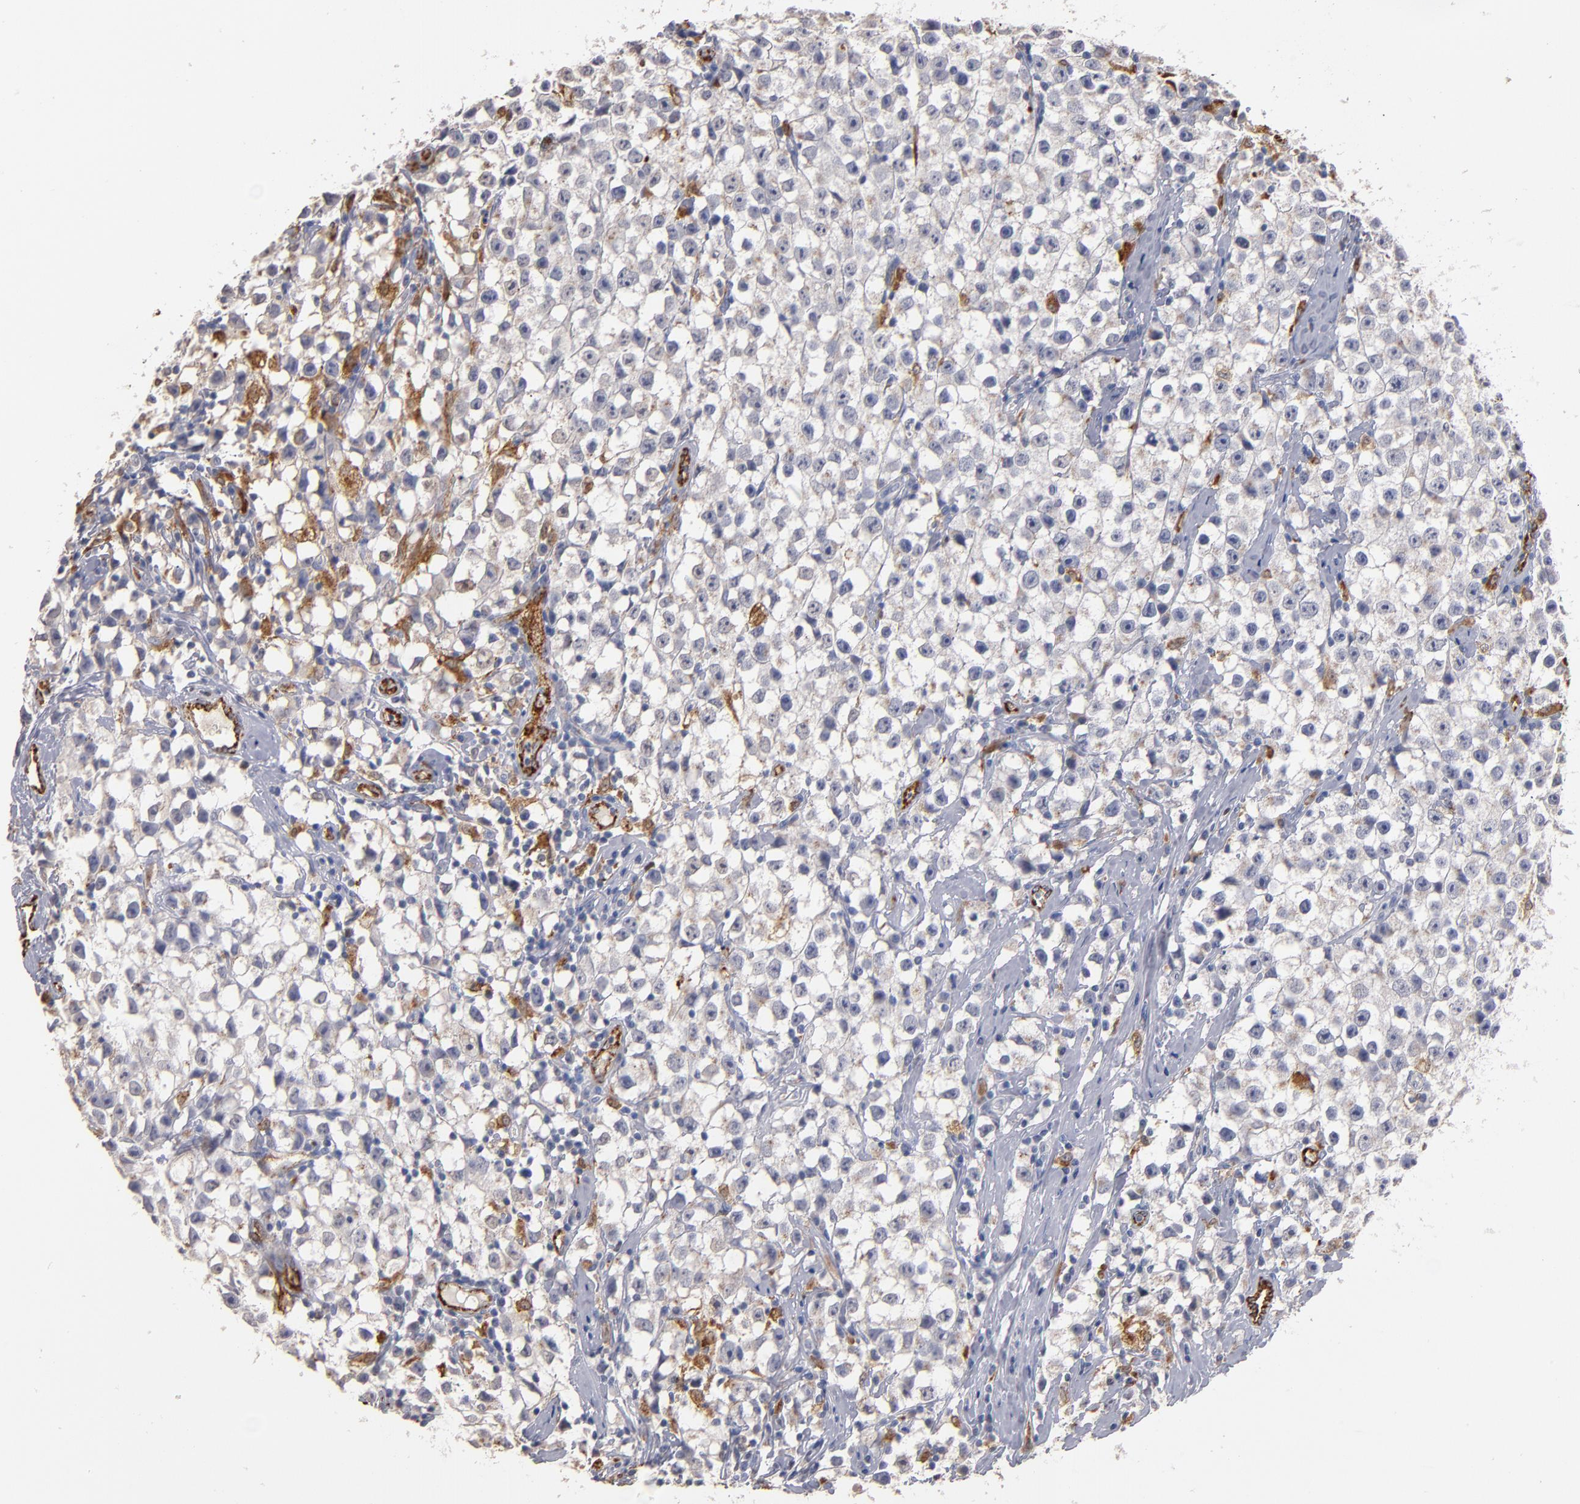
{"staining": {"intensity": "weak", "quantity": "<25%", "location": "cytoplasmic/membranous"}, "tissue": "testis cancer", "cell_type": "Tumor cells", "image_type": "cancer", "snomed": [{"axis": "morphology", "description": "Seminoma, NOS"}, {"axis": "topography", "description": "Testis"}], "caption": "A high-resolution histopathology image shows immunohistochemistry staining of testis seminoma, which demonstrates no significant positivity in tumor cells. Nuclei are stained in blue.", "gene": "SELP", "patient": {"sex": "male", "age": 35}}